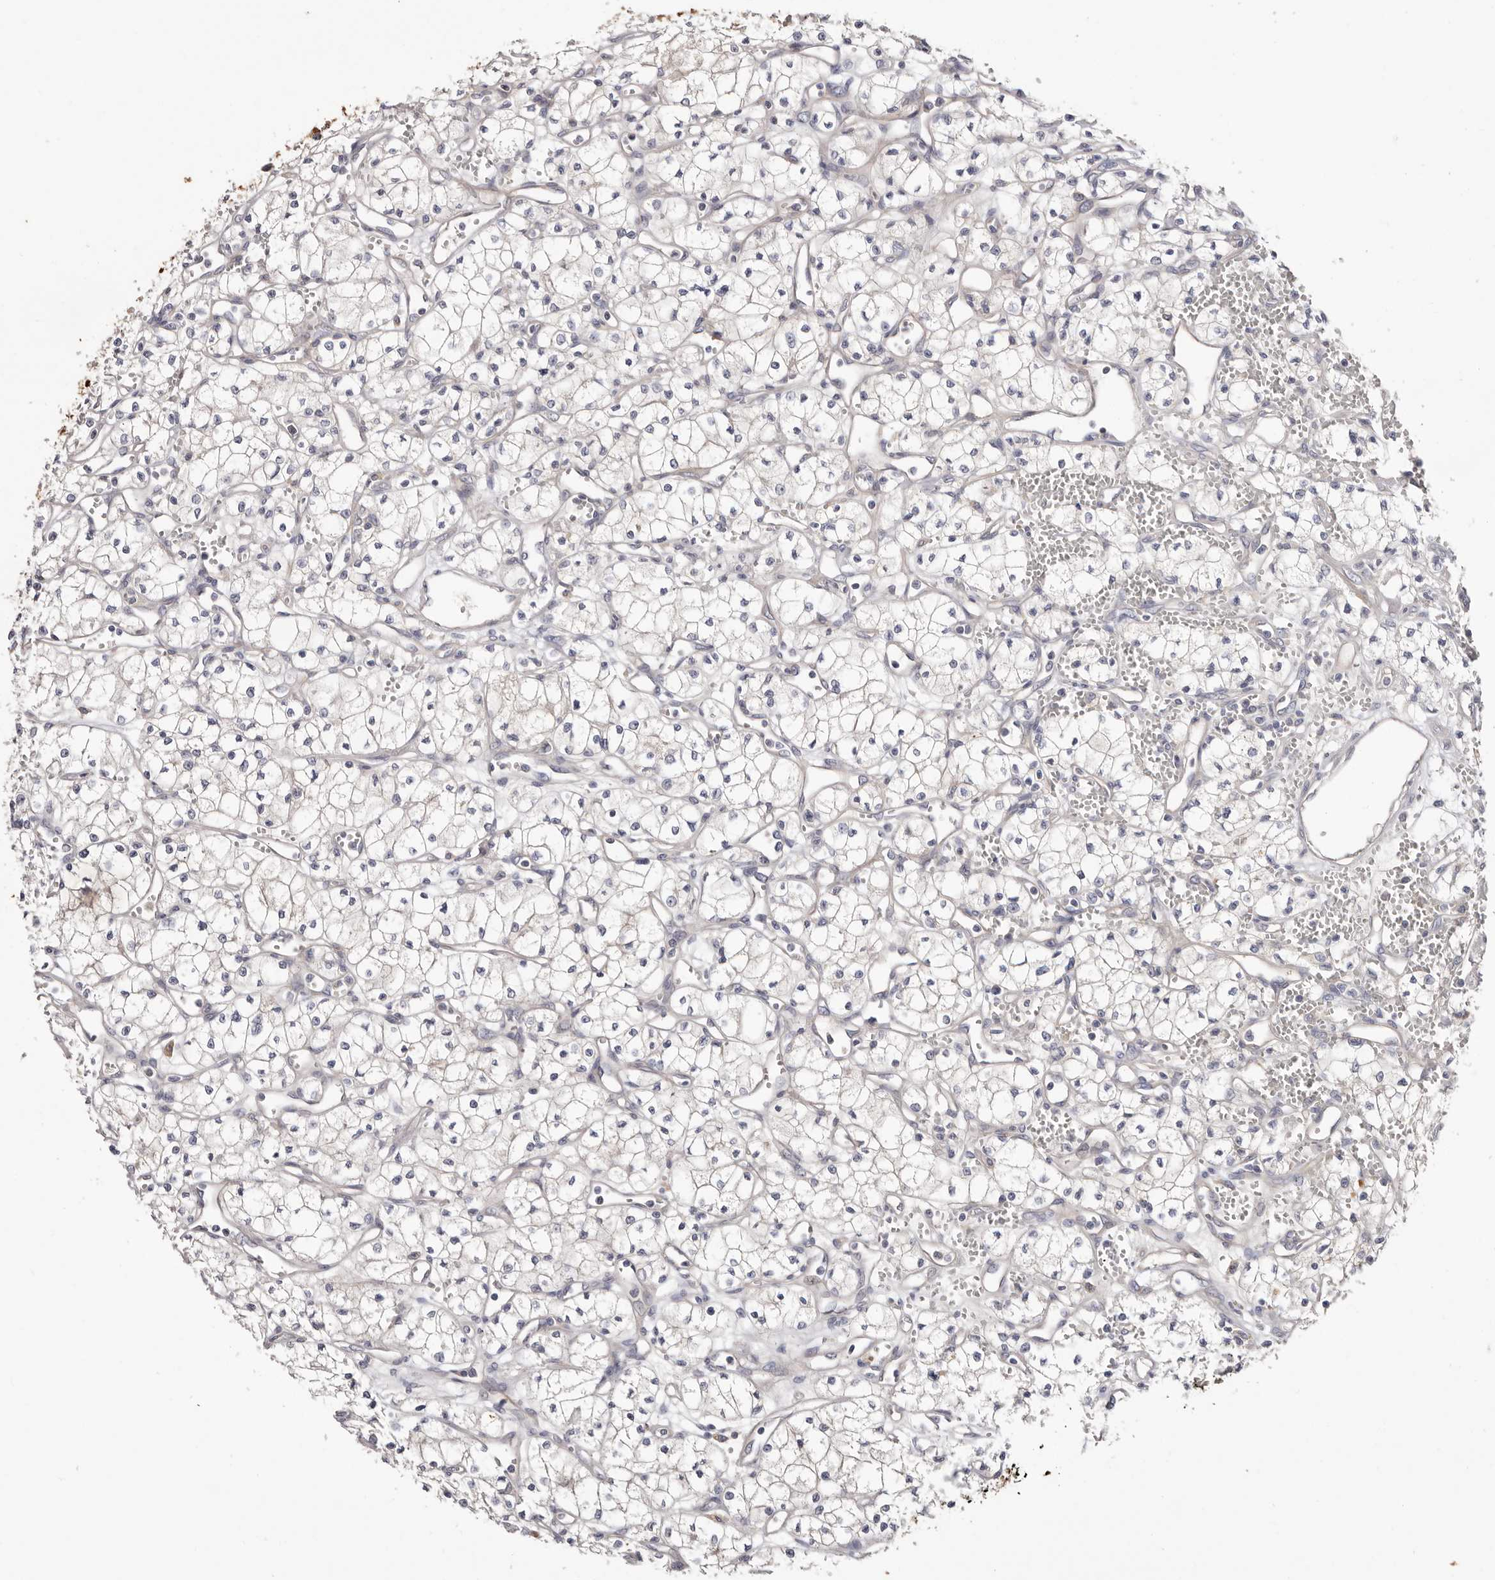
{"staining": {"intensity": "negative", "quantity": "none", "location": "none"}, "tissue": "renal cancer", "cell_type": "Tumor cells", "image_type": "cancer", "snomed": [{"axis": "morphology", "description": "Adenocarcinoma, NOS"}, {"axis": "topography", "description": "Kidney"}], "caption": "Tumor cells show no significant protein expression in adenocarcinoma (renal).", "gene": "STK16", "patient": {"sex": "male", "age": 59}}